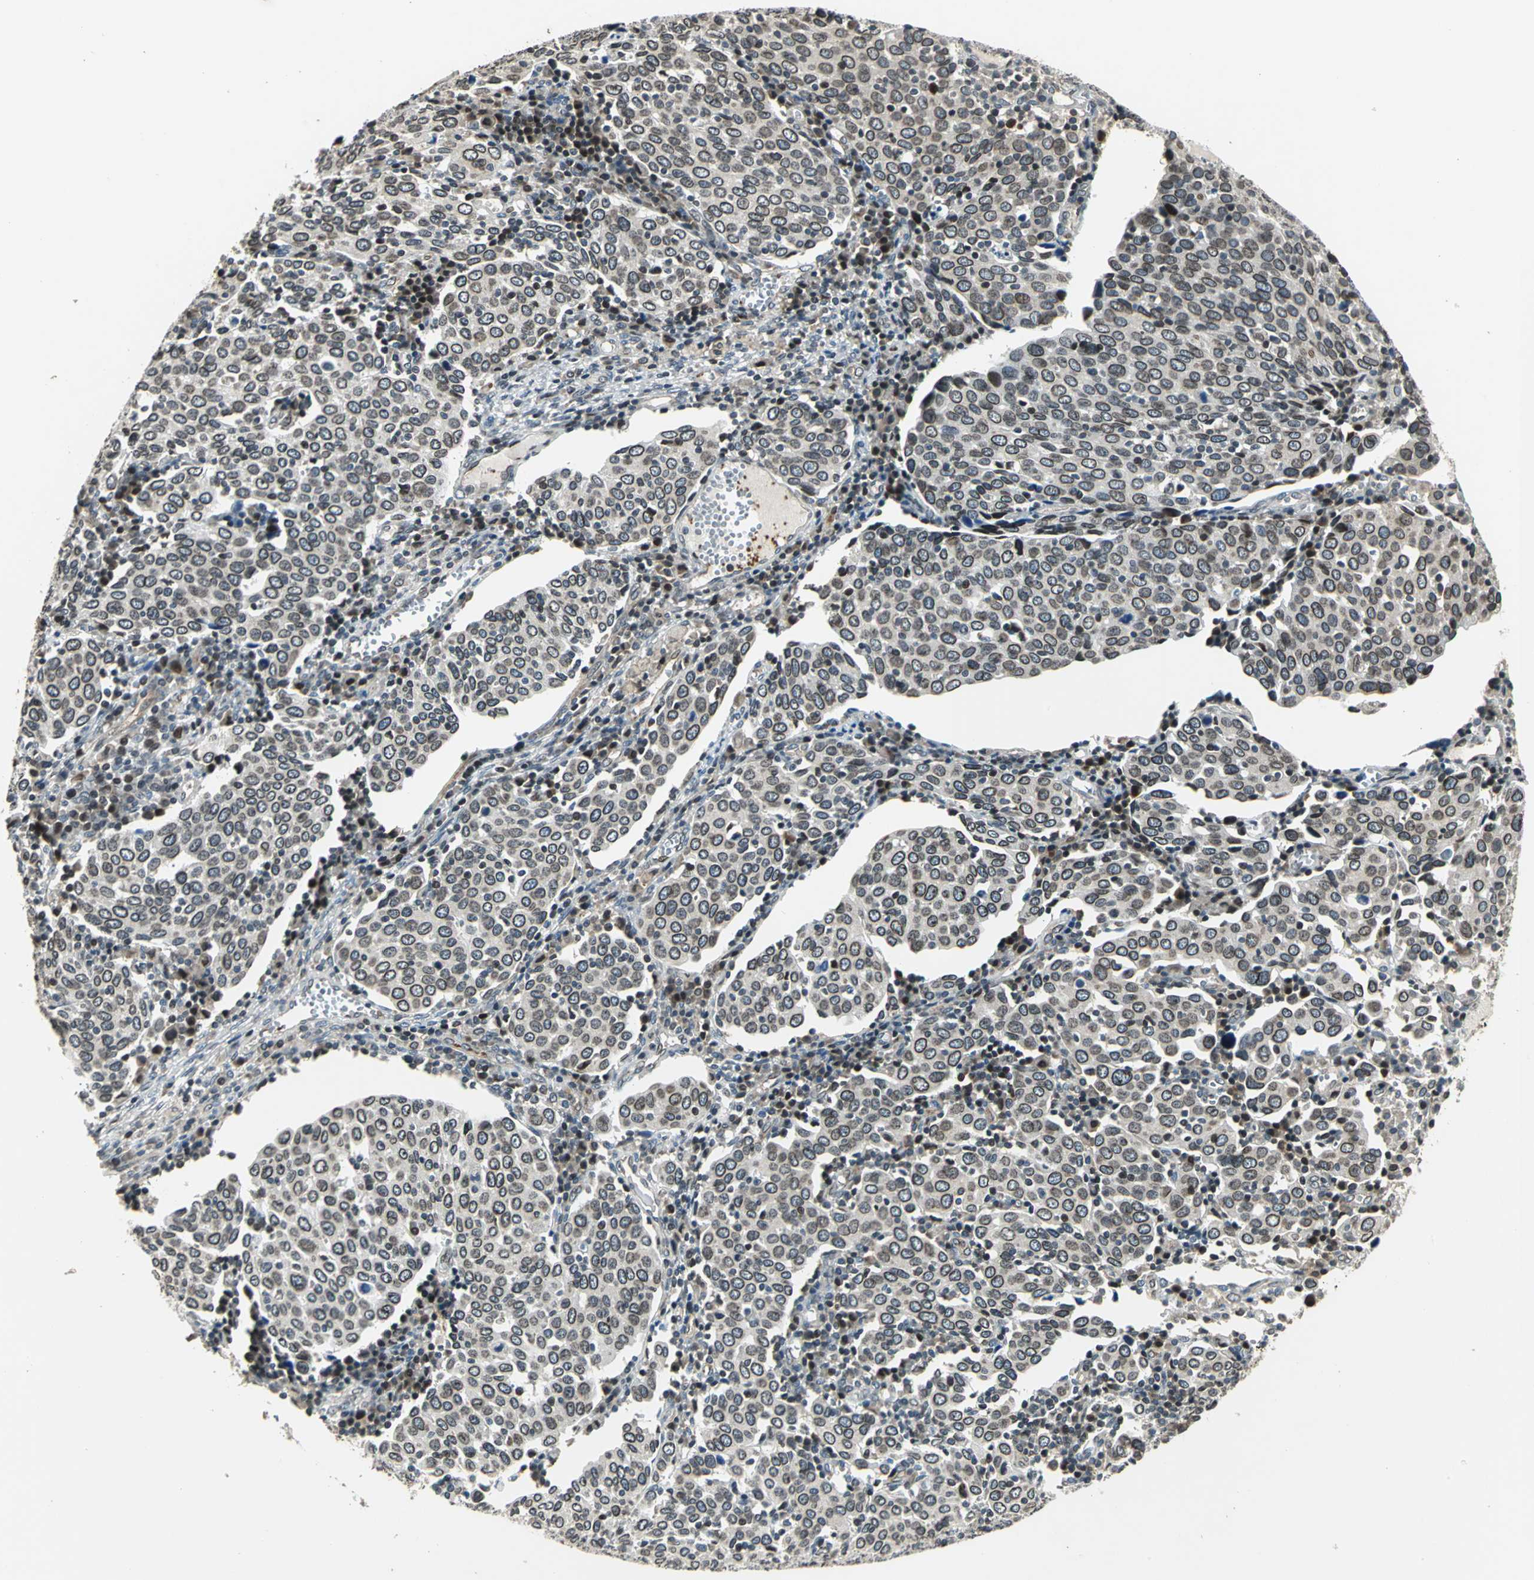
{"staining": {"intensity": "moderate", "quantity": "25%-75%", "location": "cytoplasmic/membranous,nuclear"}, "tissue": "cervical cancer", "cell_type": "Tumor cells", "image_type": "cancer", "snomed": [{"axis": "morphology", "description": "Squamous cell carcinoma, NOS"}, {"axis": "topography", "description": "Cervix"}], "caption": "Immunohistochemical staining of squamous cell carcinoma (cervical) reveals moderate cytoplasmic/membranous and nuclear protein positivity in approximately 25%-75% of tumor cells.", "gene": "BRIP1", "patient": {"sex": "female", "age": 40}}